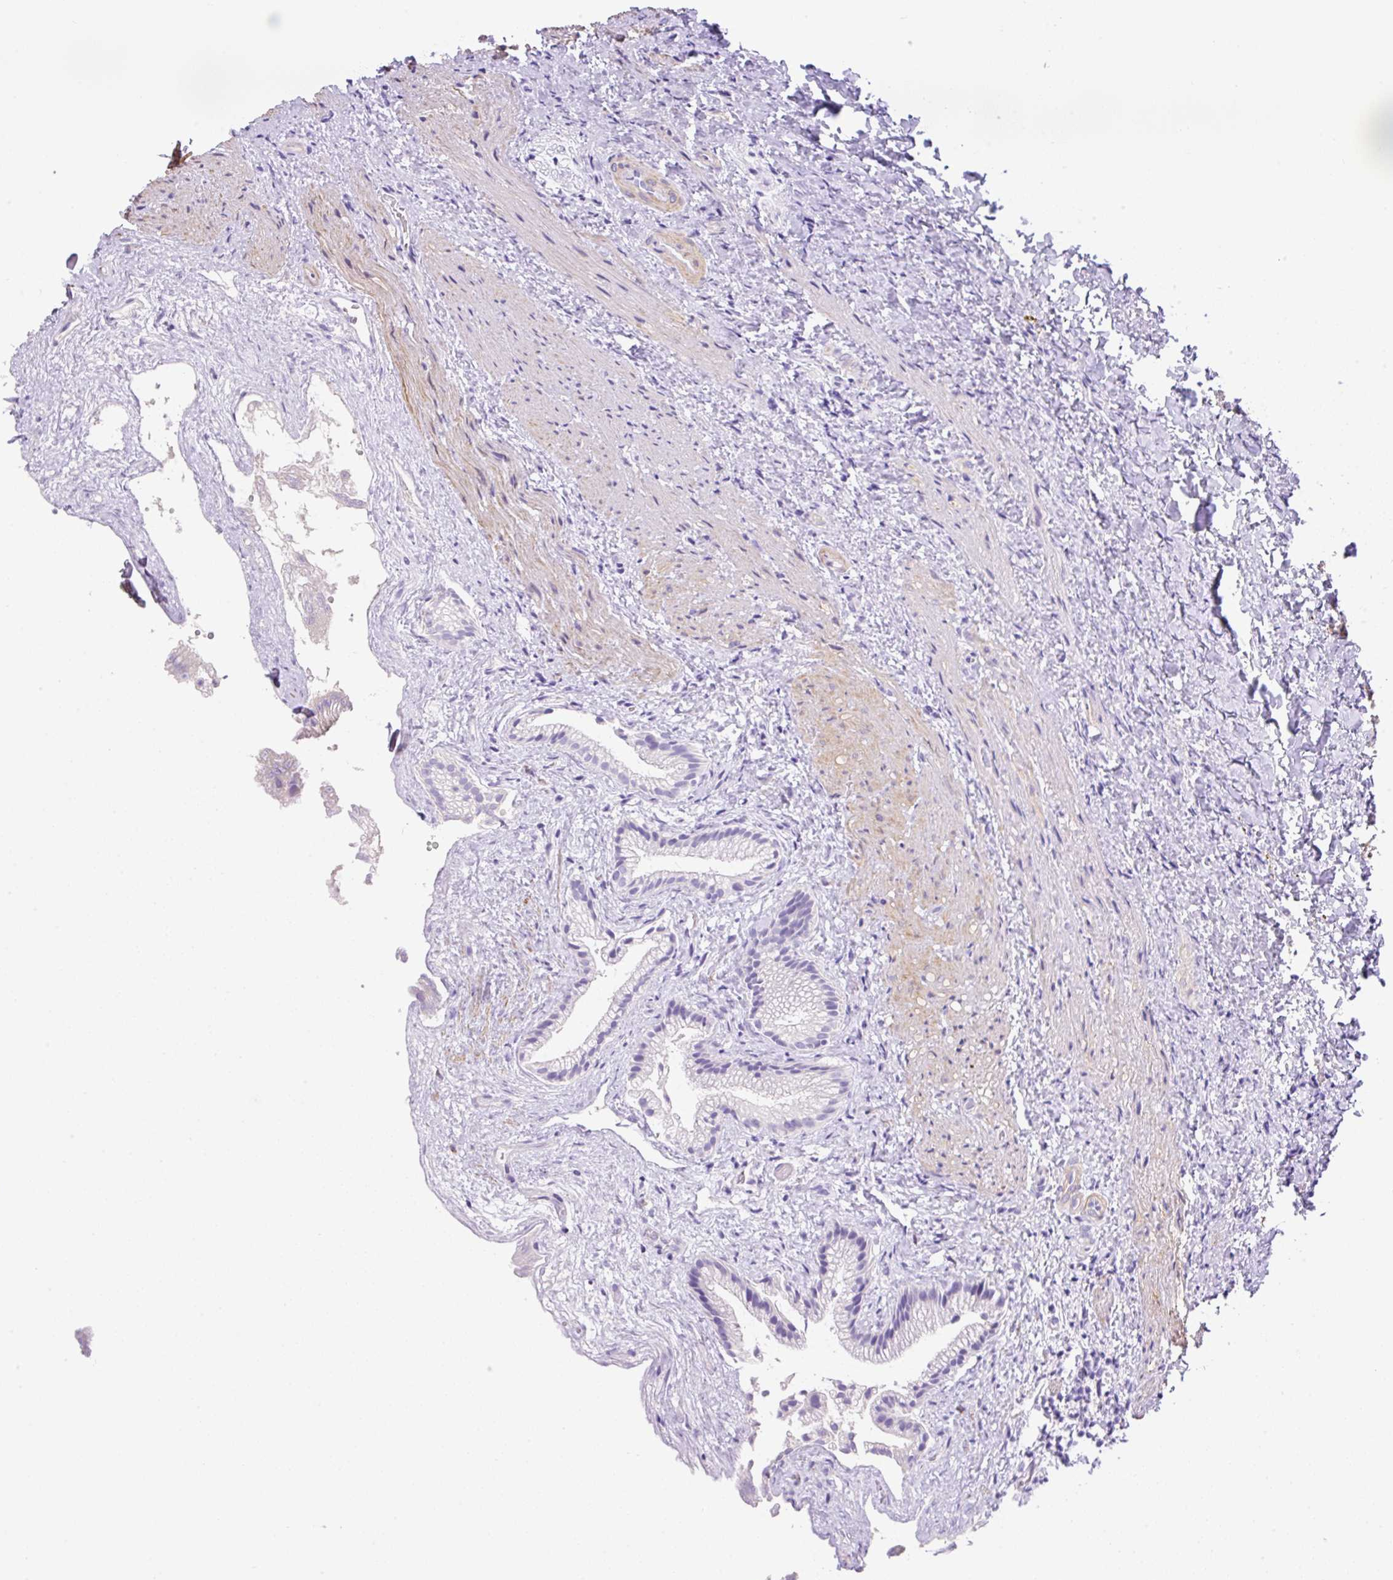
{"staining": {"intensity": "negative", "quantity": "none", "location": "none"}, "tissue": "gallbladder", "cell_type": "Glandular cells", "image_type": "normal", "snomed": [{"axis": "morphology", "description": "Normal tissue, NOS"}, {"axis": "morphology", "description": "Inflammation, NOS"}, {"axis": "topography", "description": "Gallbladder"}], "caption": "The image reveals no staining of glandular cells in benign gallbladder. (Stains: DAB (3,3'-diaminobenzidine) immunohistochemistry (IHC) with hematoxylin counter stain, Microscopy: brightfield microscopy at high magnification).", "gene": "TDRD15", "patient": {"sex": "male", "age": 51}}